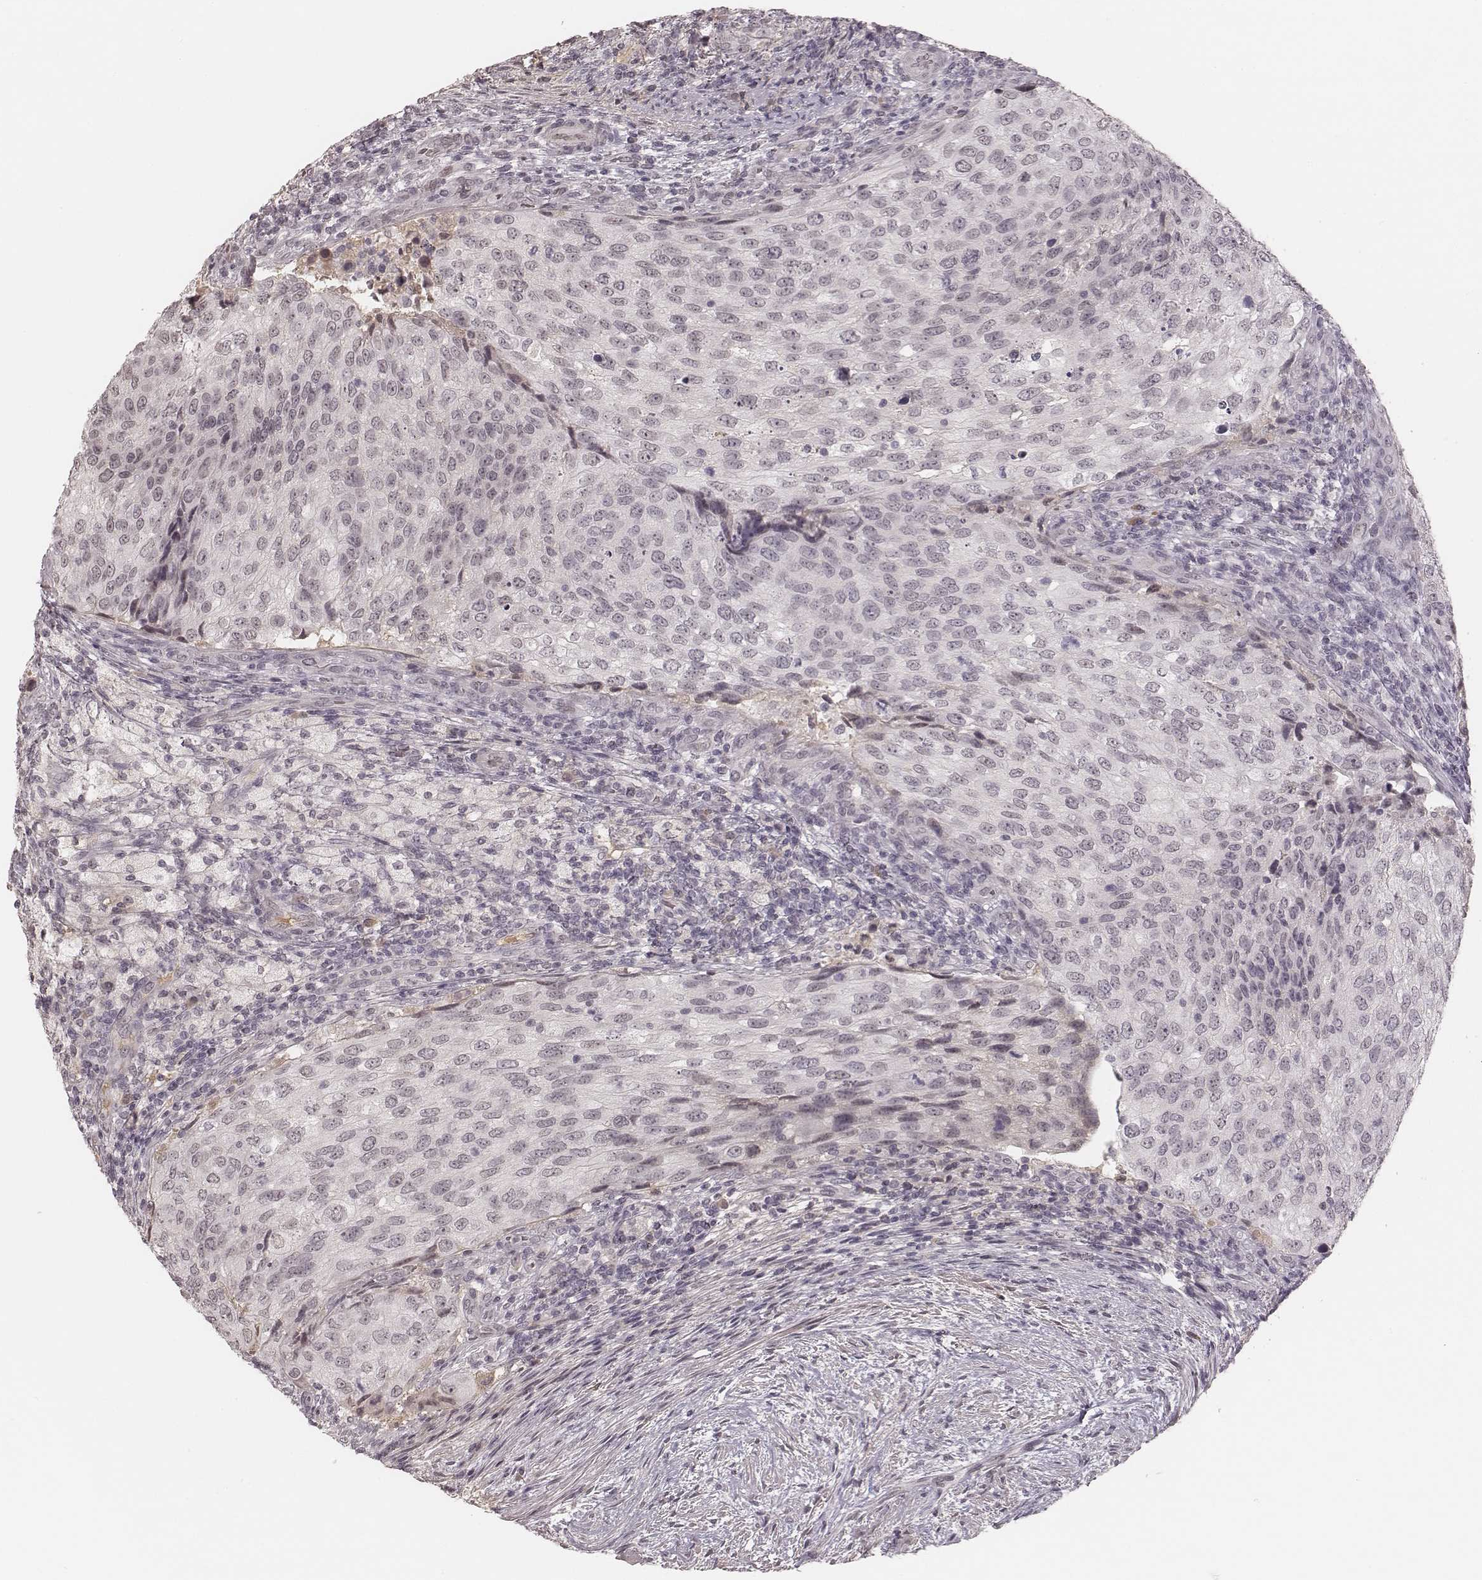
{"staining": {"intensity": "negative", "quantity": "none", "location": "none"}, "tissue": "urothelial cancer", "cell_type": "Tumor cells", "image_type": "cancer", "snomed": [{"axis": "morphology", "description": "Urothelial carcinoma, High grade"}, {"axis": "topography", "description": "Urinary bladder"}], "caption": "IHC photomicrograph of urothelial cancer stained for a protein (brown), which displays no expression in tumor cells.", "gene": "MSX1", "patient": {"sex": "female", "age": 78}}